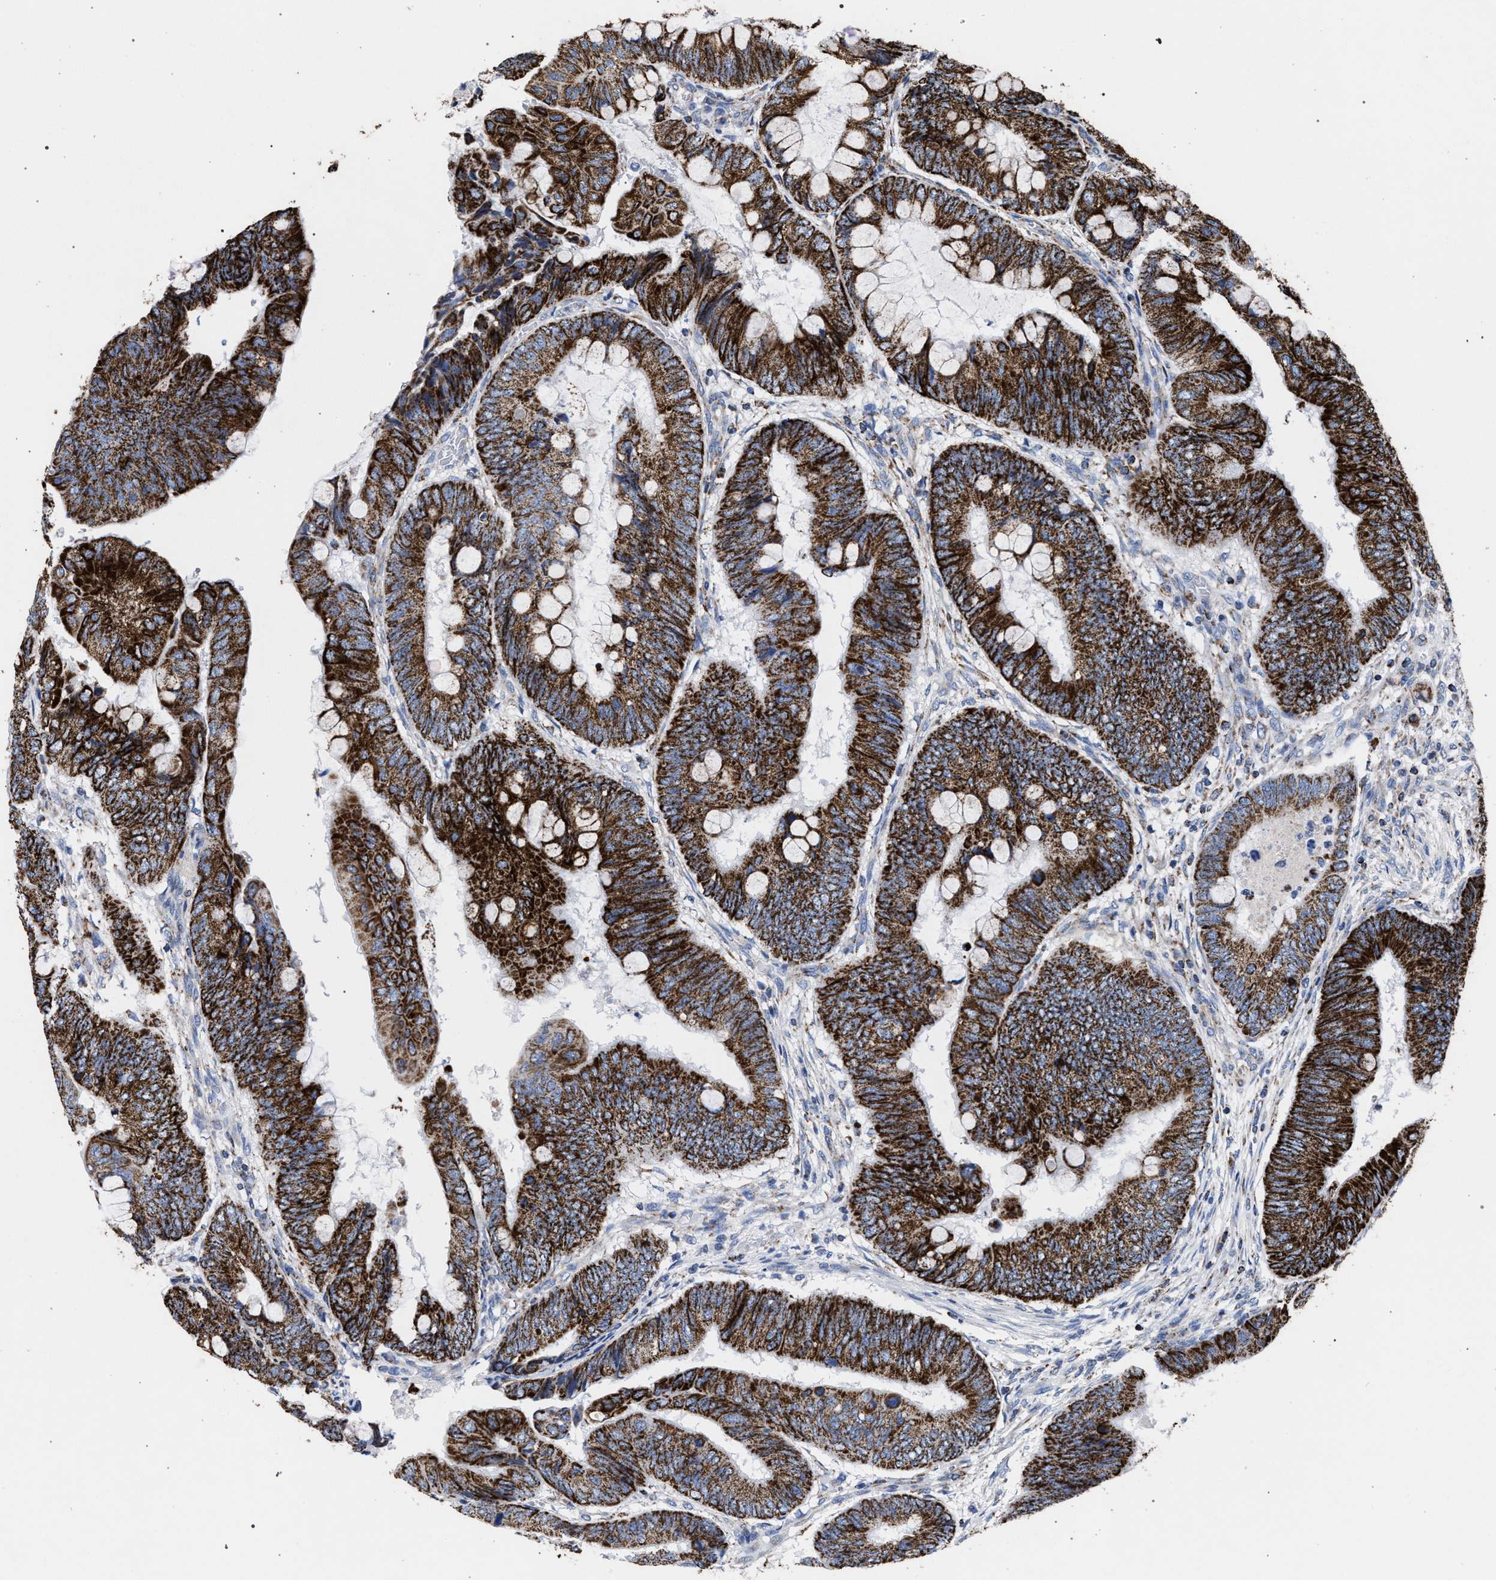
{"staining": {"intensity": "strong", "quantity": ">75%", "location": "cytoplasmic/membranous"}, "tissue": "colorectal cancer", "cell_type": "Tumor cells", "image_type": "cancer", "snomed": [{"axis": "morphology", "description": "Normal tissue, NOS"}, {"axis": "morphology", "description": "Adenocarcinoma, NOS"}, {"axis": "topography", "description": "Rectum"}, {"axis": "topography", "description": "Peripheral nerve tissue"}], "caption": "High-power microscopy captured an IHC micrograph of colorectal adenocarcinoma, revealing strong cytoplasmic/membranous positivity in approximately >75% of tumor cells. (DAB (3,3'-diaminobenzidine) = brown stain, brightfield microscopy at high magnification).", "gene": "ACADS", "patient": {"sex": "male", "age": 92}}